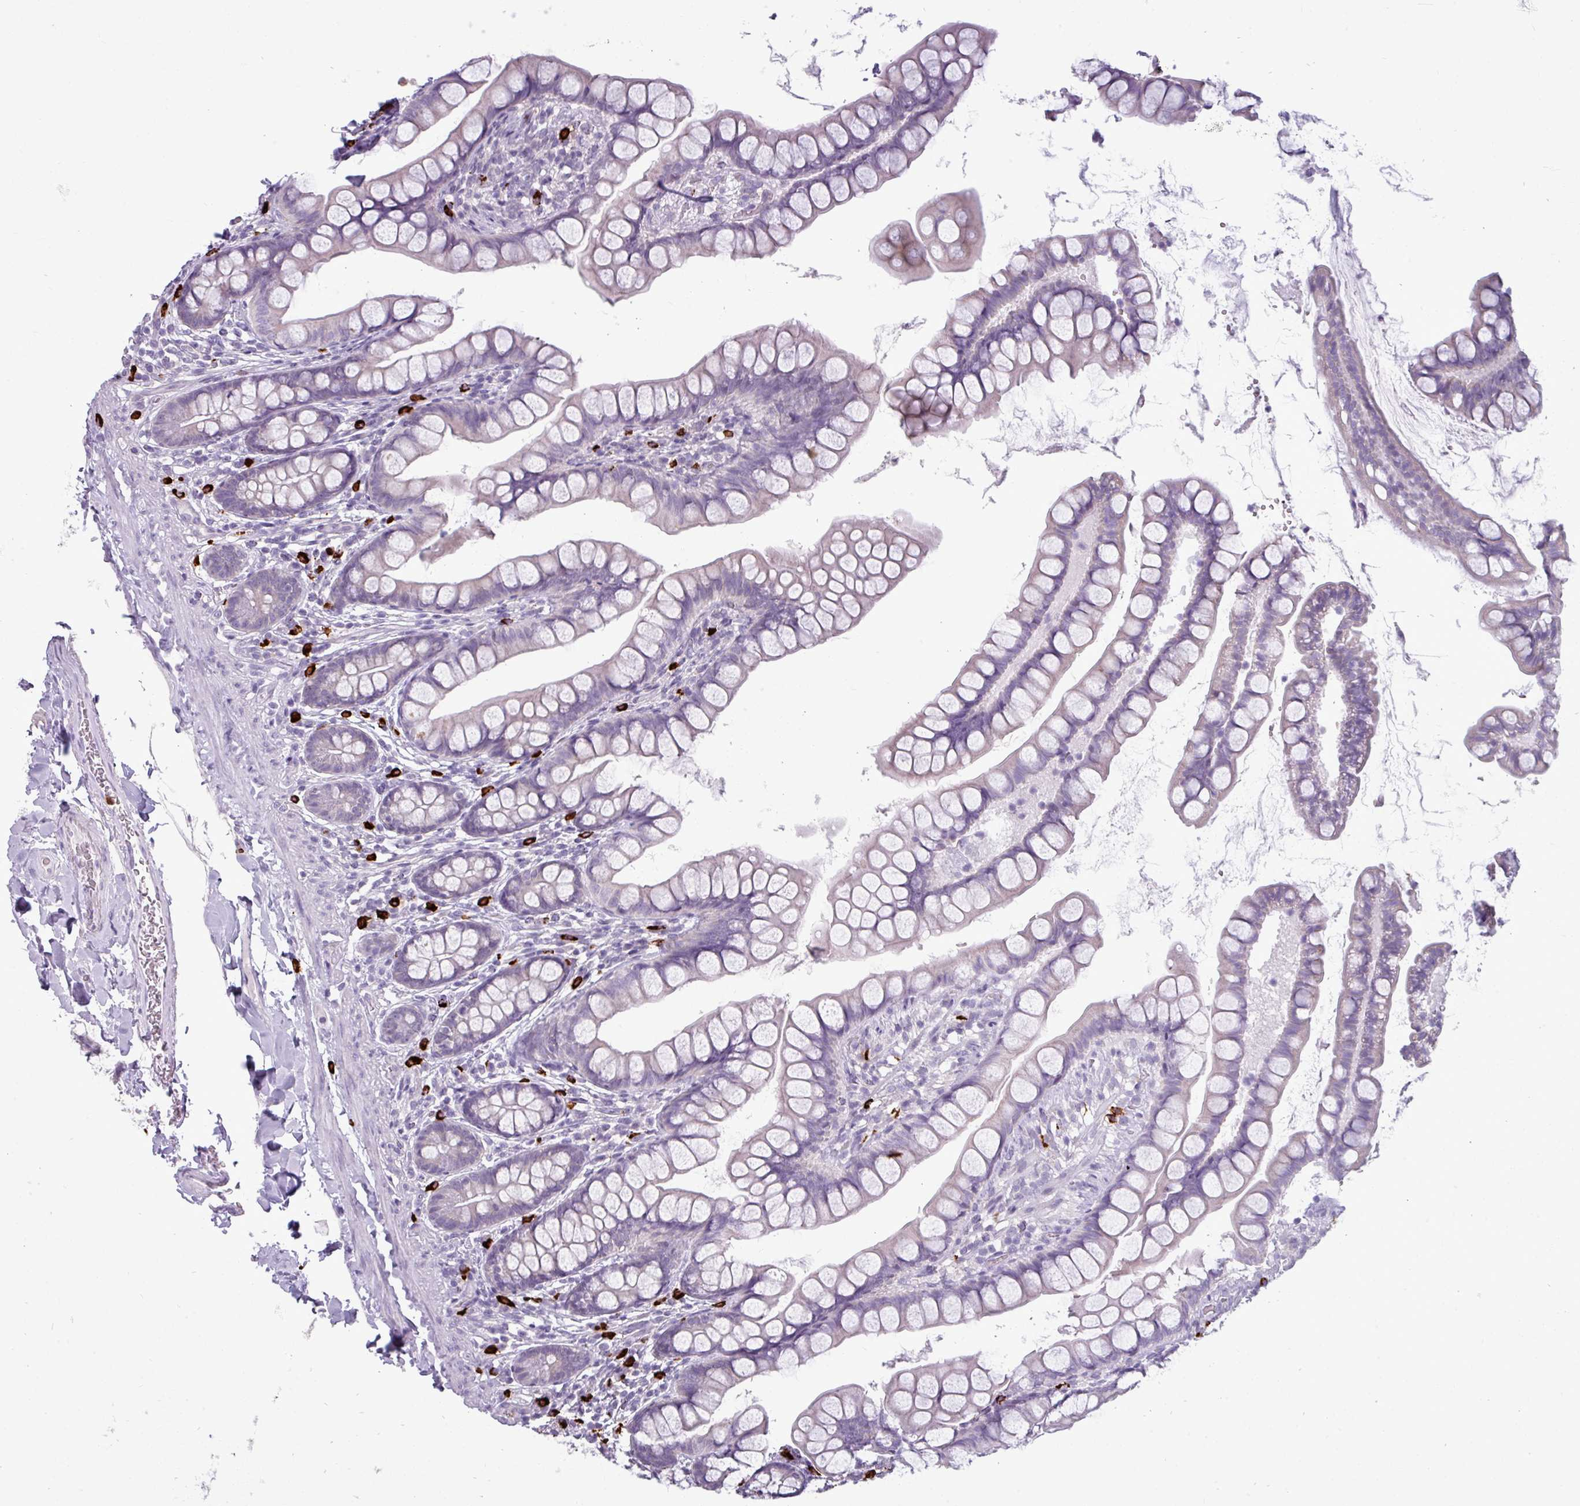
{"staining": {"intensity": "negative", "quantity": "none", "location": "none"}, "tissue": "small intestine", "cell_type": "Glandular cells", "image_type": "normal", "snomed": [{"axis": "morphology", "description": "Normal tissue, NOS"}, {"axis": "topography", "description": "Small intestine"}], "caption": "DAB immunohistochemical staining of unremarkable small intestine reveals no significant staining in glandular cells.", "gene": "TRIM39", "patient": {"sex": "male", "age": 70}}